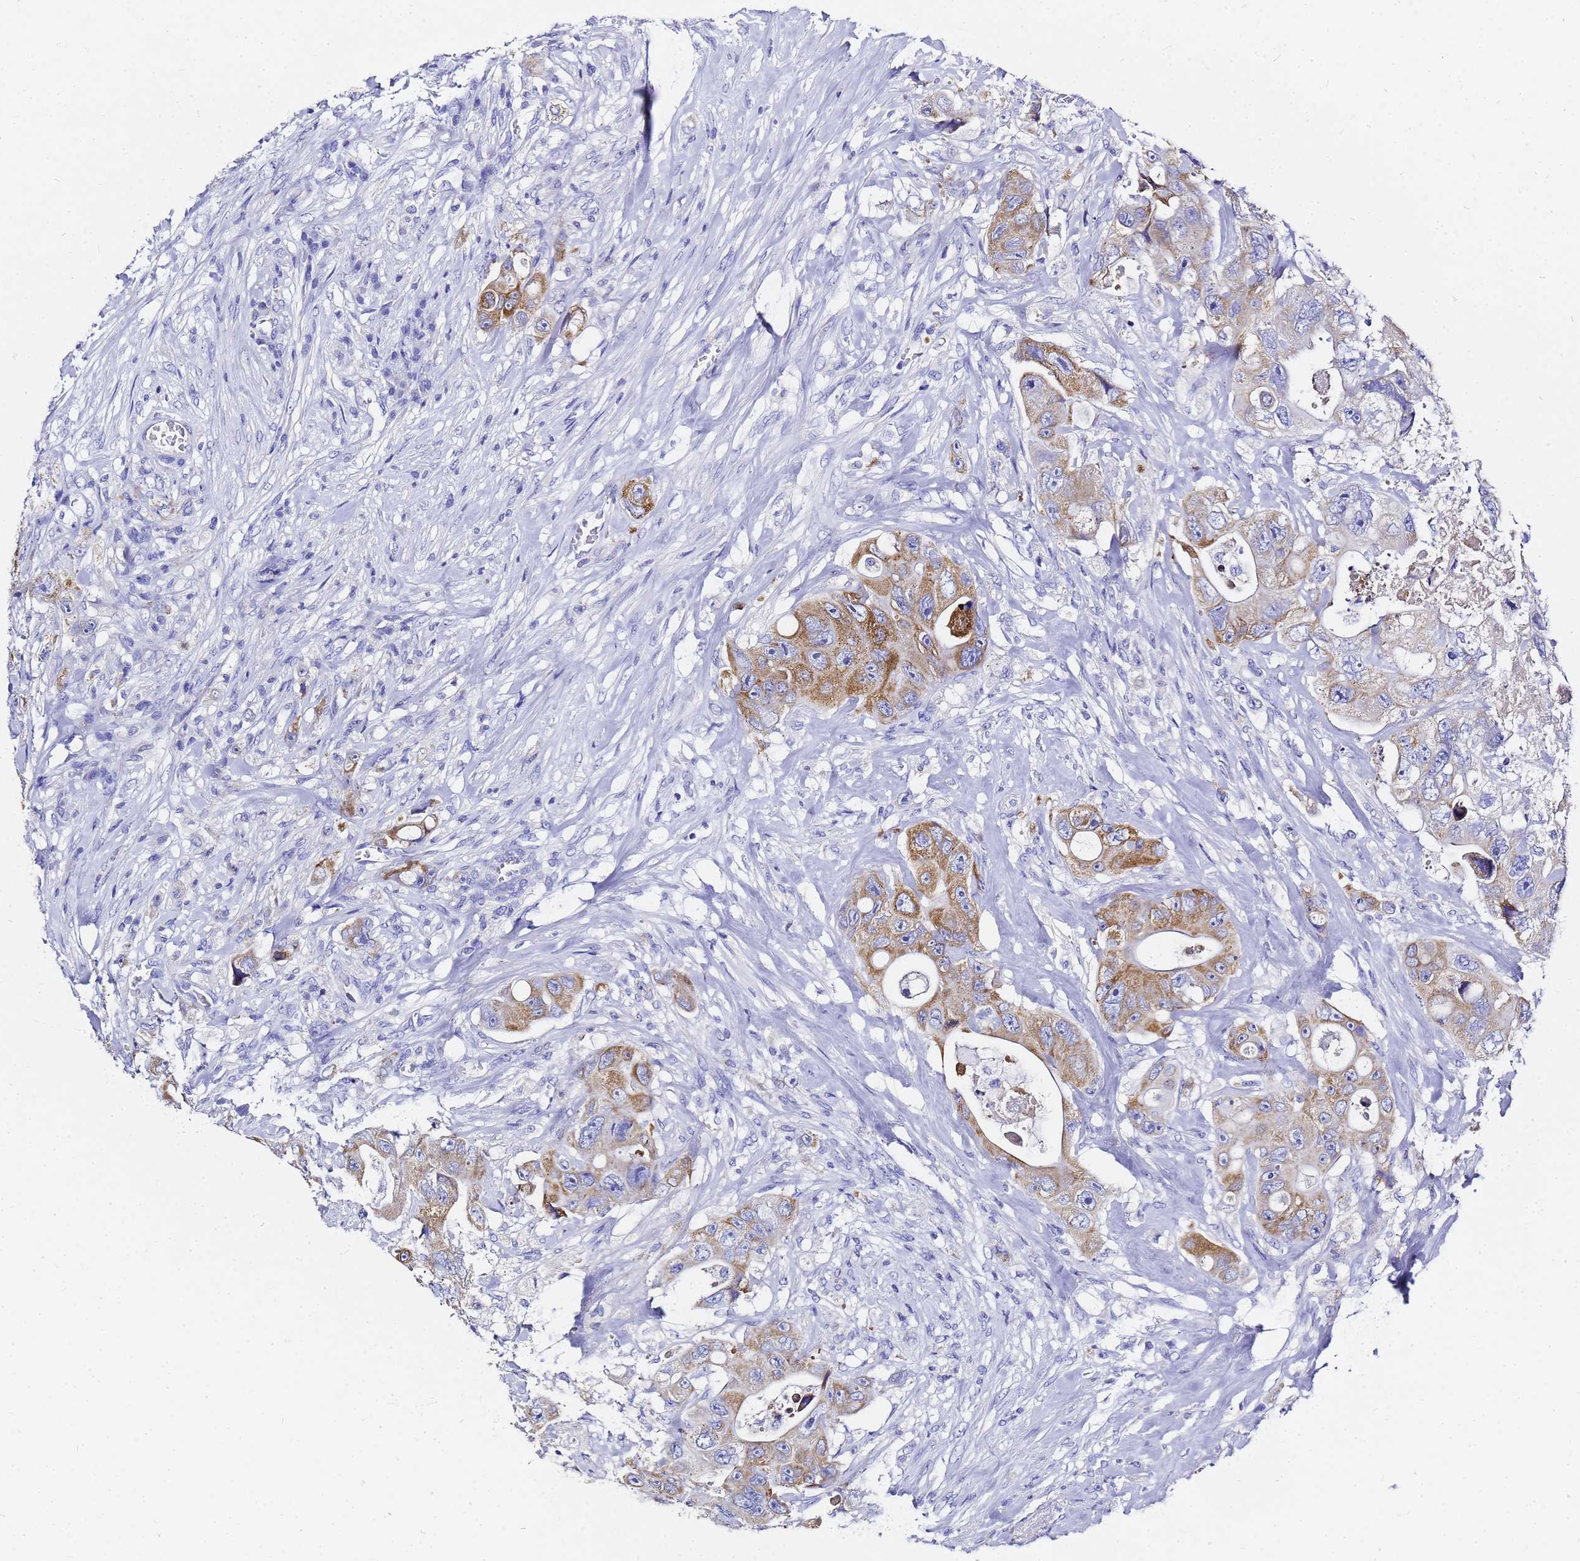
{"staining": {"intensity": "moderate", "quantity": ">75%", "location": "cytoplasmic/membranous"}, "tissue": "colorectal cancer", "cell_type": "Tumor cells", "image_type": "cancer", "snomed": [{"axis": "morphology", "description": "Adenocarcinoma, NOS"}, {"axis": "topography", "description": "Colon"}], "caption": "A histopathology image of colorectal adenocarcinoma stained for a protein shows moderate cytoplasmic/membranous brown staining in tumor cells.", "gene": "OR52E2", "patient": {"sex": "female", "age": 46}}